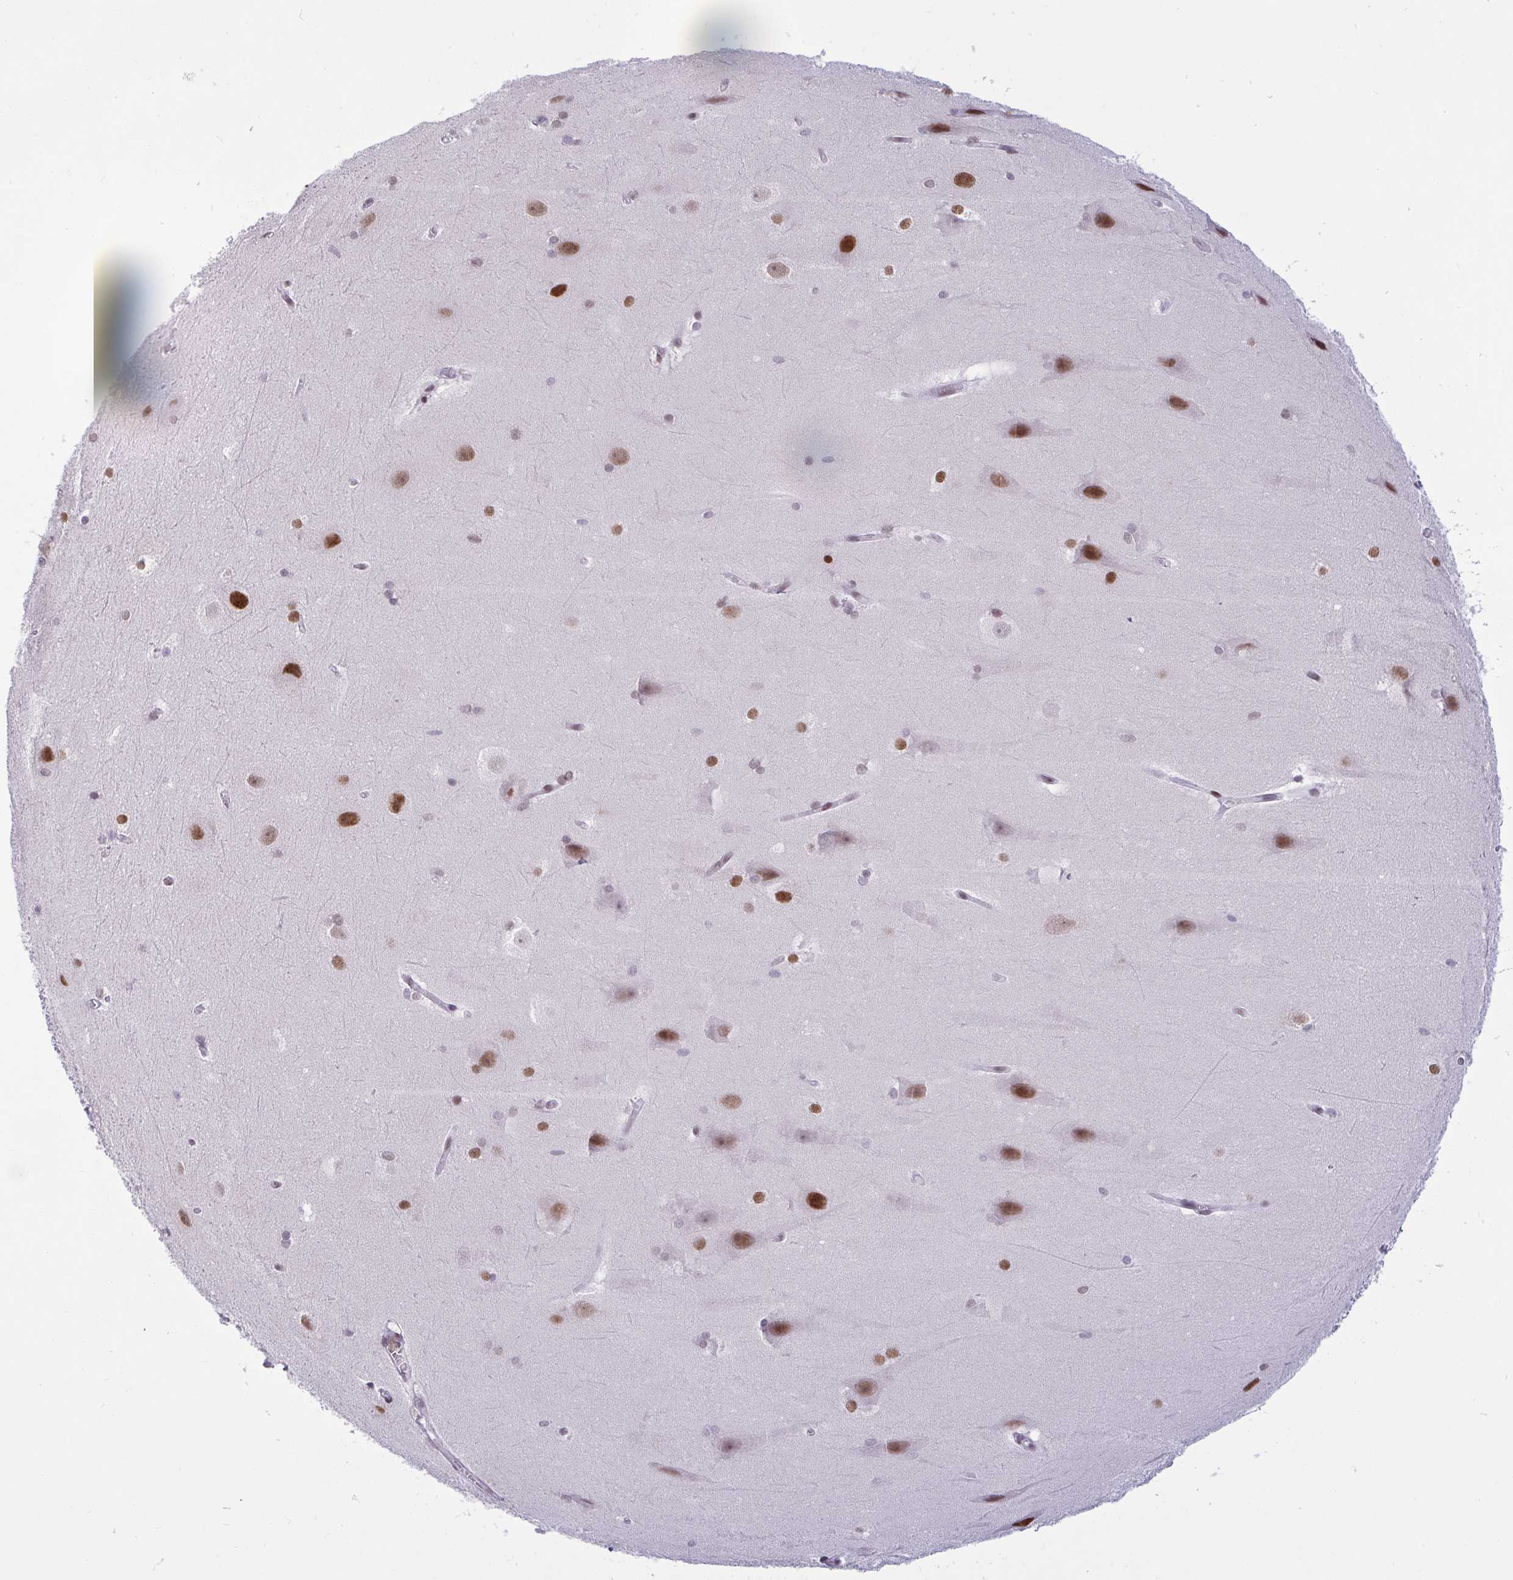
{"staining": {"intensity": "moderate", "quantity": "<25%", "location": "nuclear"}, "tissue": "hippocampus", "cell_type": "Glial cells", "image_type": "normal", "snomed": [{"axis": "morphology", "description": "Normal tissue, NOS"}, {"axis": "topography", "description": "Cerebral cortex"}, {"axis": "topography", "description": "Hippocampus"}], "caption": "IHC micrograph of benign hippocampus: hippocampus stained using IHC demonstrates low levels of moderate protein expression localized specifically in the nuclear of glial cells, appearing as a nuclear brown color.", "gene": "CBFA2T2", "patient": {"sex": "female", "age": 19}}